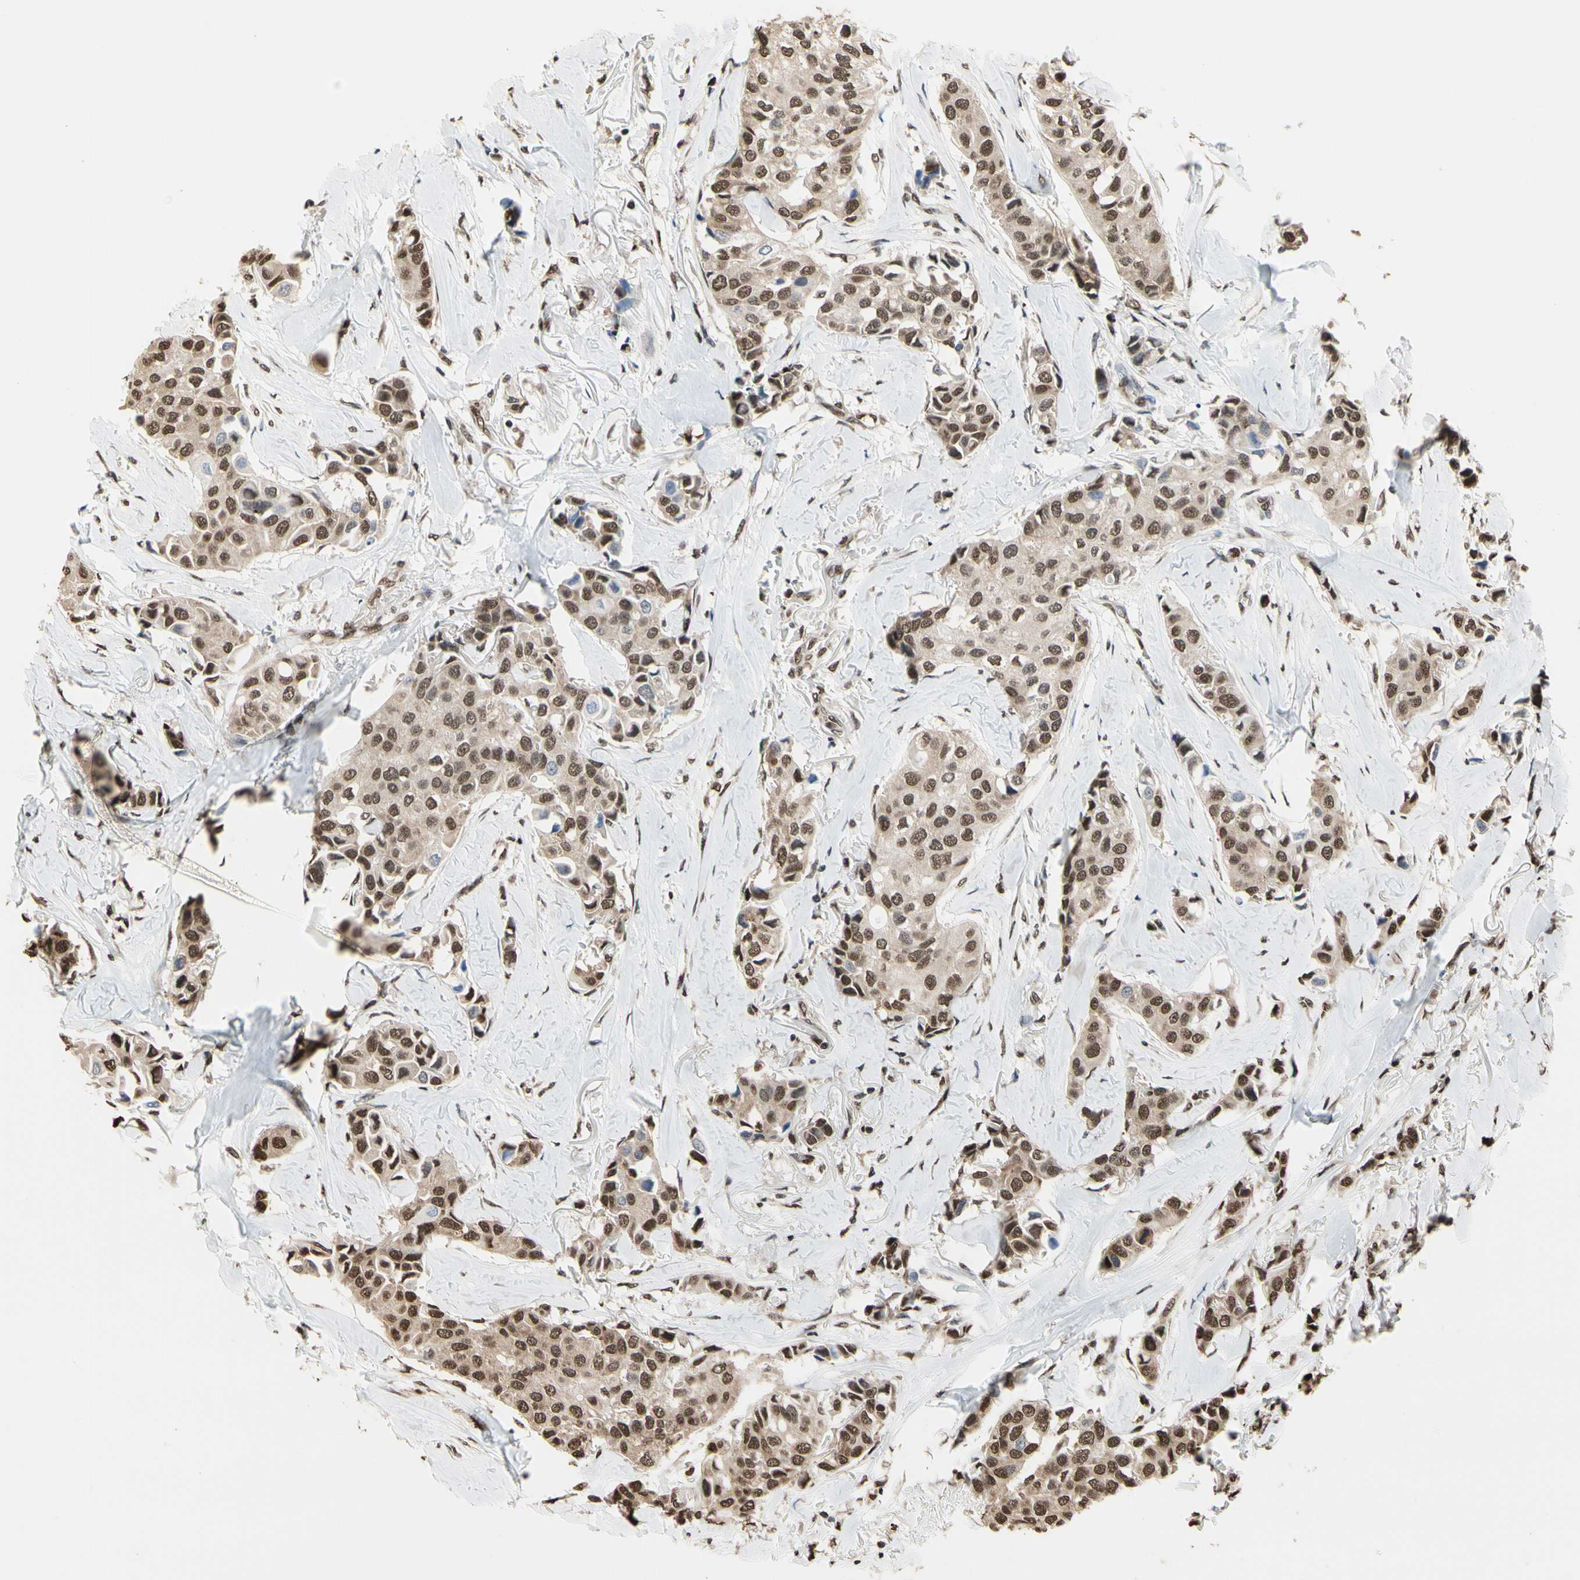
{"staining": {"intensity": "moderate", "quantity": ">75%", "location": "nuclear"}, "tissue": "breast cancer", "cell_type": "Tumor cells", "image_type": "cancer", "snomed": [{"axis": "morphology", "description": "Duct carcinoma"}, {"axis": "topography", "description": "Breast"}], "caption": "Tumor cells show moderate nuclear staining in about >75% of cells in breast cancer (intraductal carcinoma). The staining was performed using DAB to visualize the protein expression in brown, while the nuclei were stained in blue with hematoxylin (Magnification: 20x).", "gene": "HNRNPK", "patient": {"sex": "female", "age": 80}}